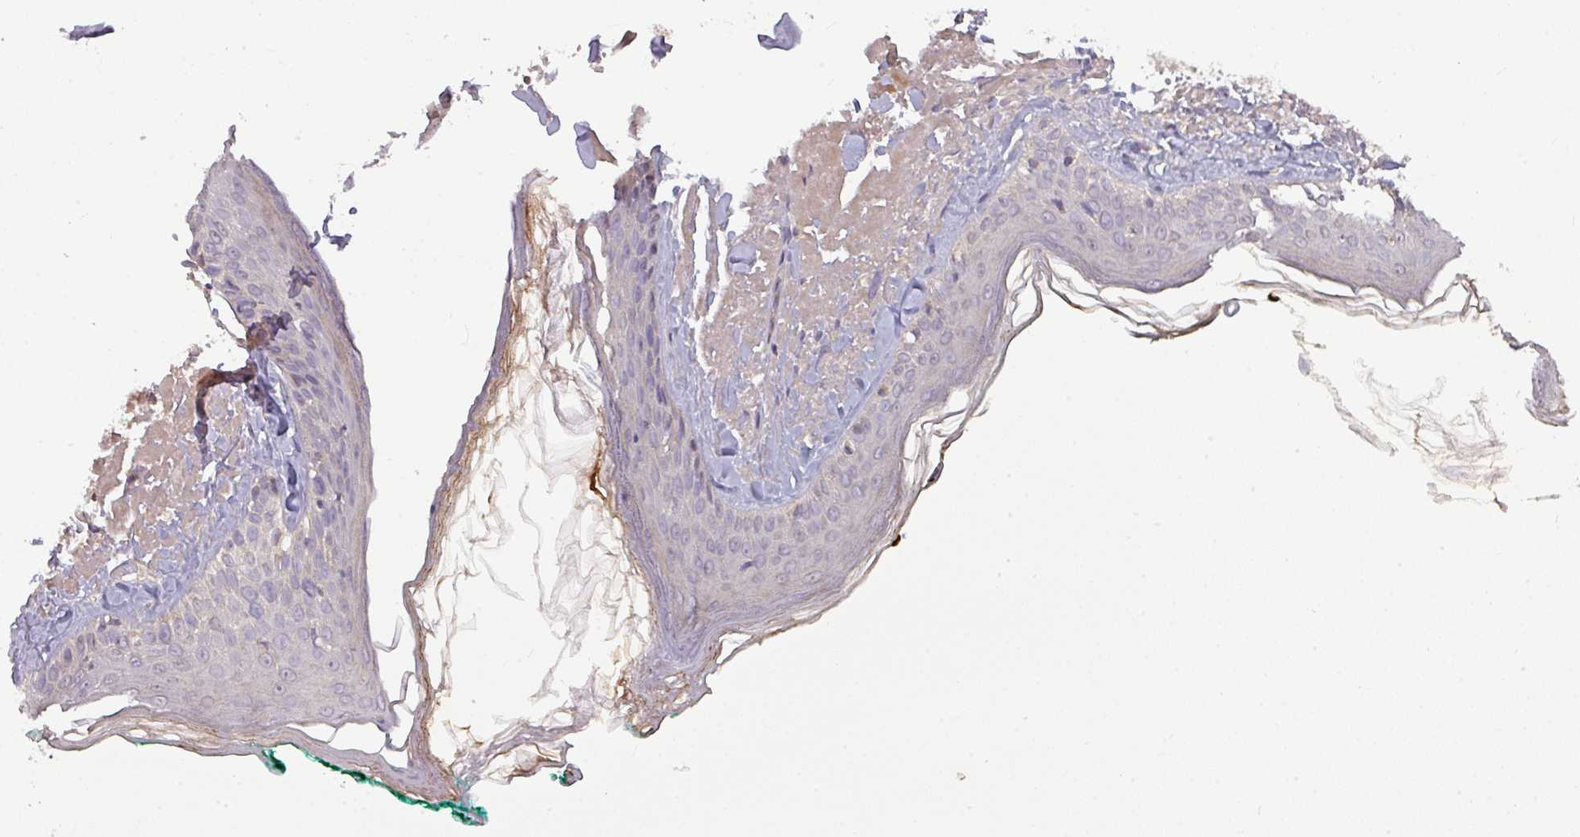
{"staining": {"intensity": "negative", "quantity": "none", "location": "none"}, "tissue": "skin", "cell_type": "Fibroblasts", "image_type": "normal", "snomed": [{"axis": "morphology", "description": "Normal tissue, NOS"}, {"axis": "morphology", "description": "Malignant melanoma, NOS"}, {"axis": "topography", "description": "Skin"}], "caption": "Immunohistochemistry (IHC) of benign human skin demonstrates no positivity in fibroblasts. (Brightfield microscopy of DAB (3,3'-diaminobenzidine) immunohistochemistry at high magnification).", "gene": "PAPLN", "patient": {"sex": "male", "age": 80}}